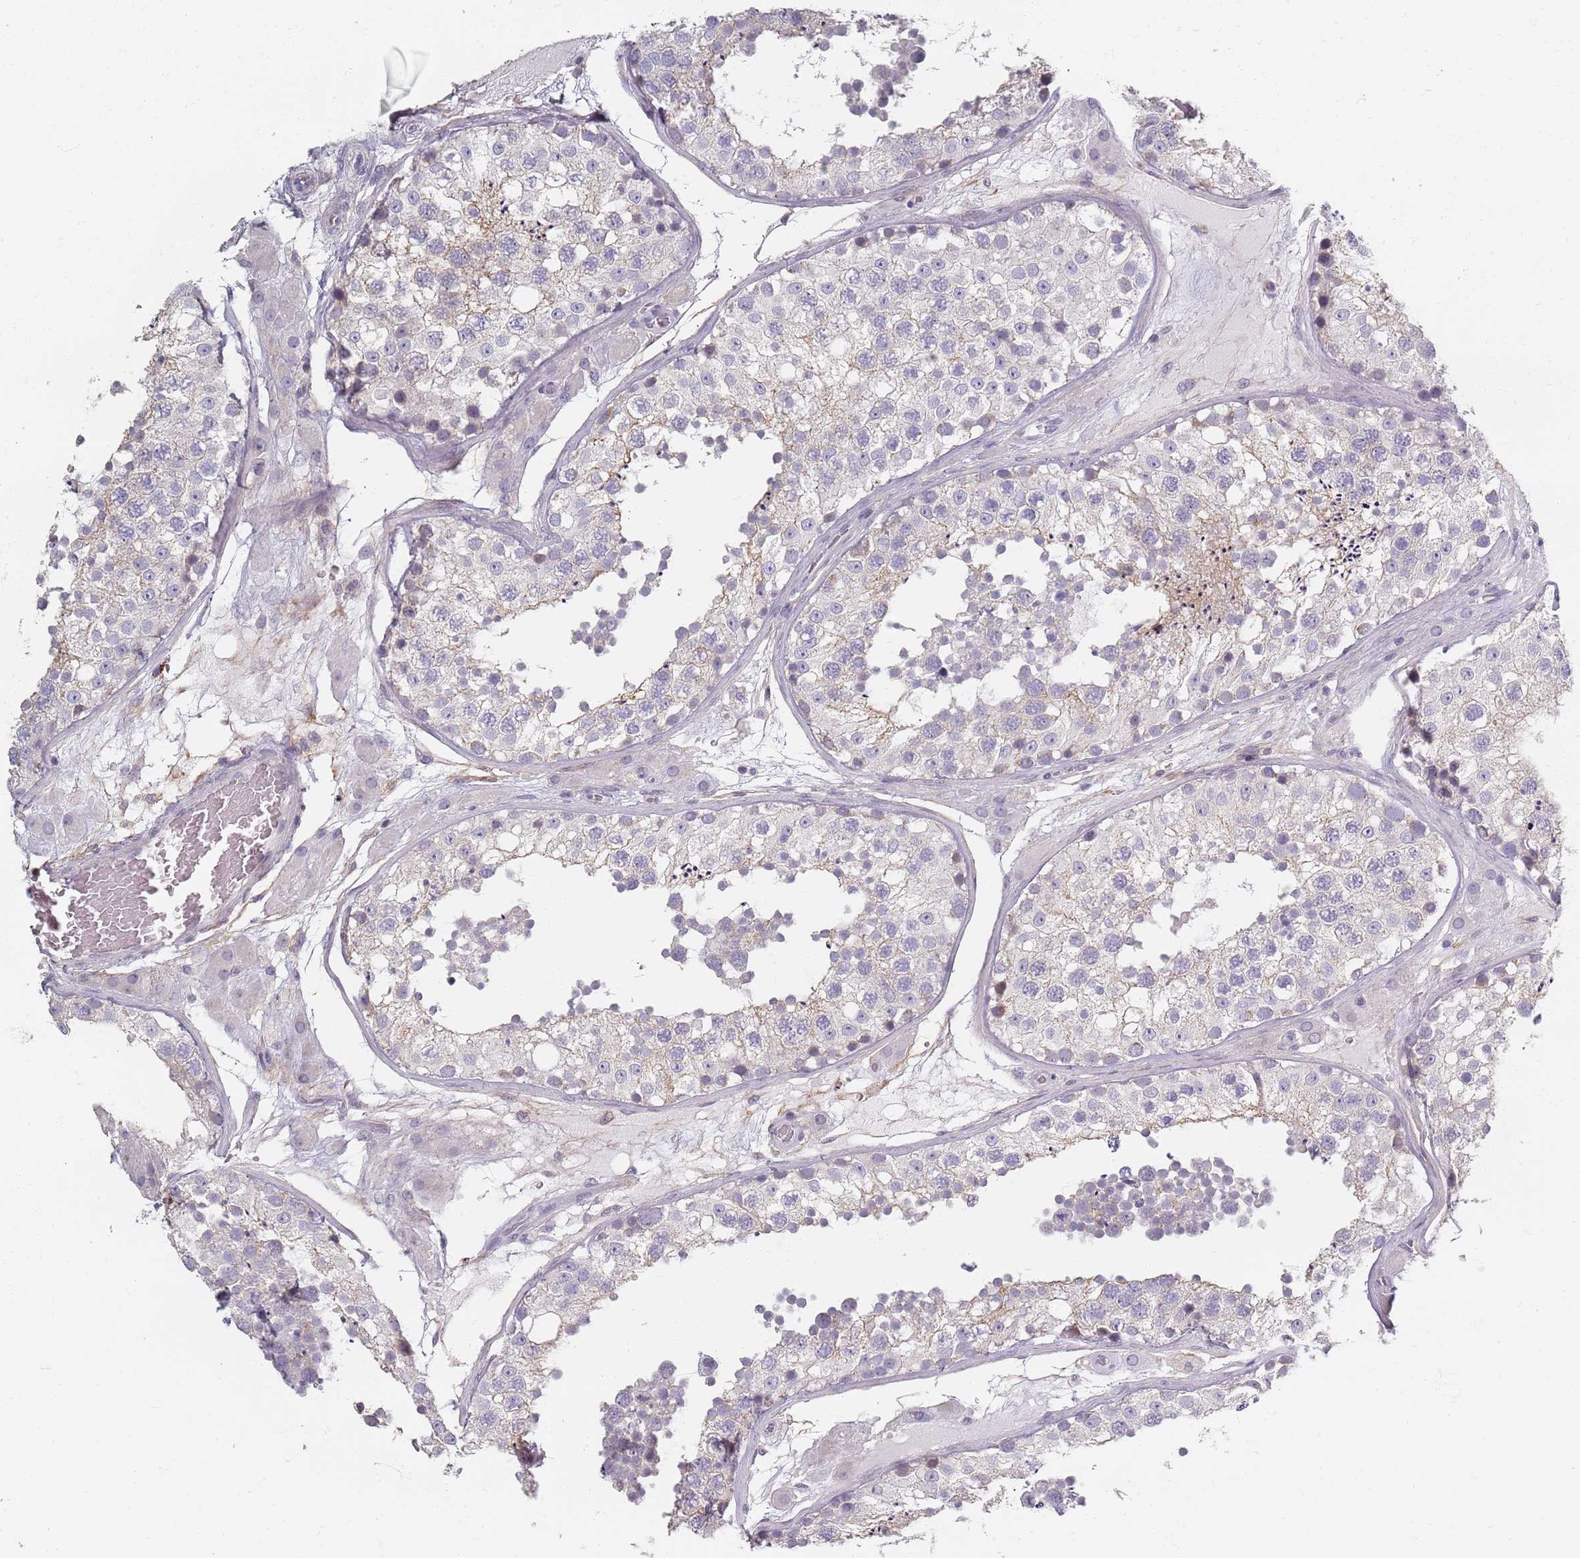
{"staining": {"intensity": "weak", "quantity": "<25%", "location": "cytoplasmic/membranous"}, "tissue": "testis", "cell_type": "Cells in seminiferous ducts", "image_type": "normal", "snomed": [{"axis": "morphology", "description": "Normal tissue, NOS"}, {"axis": "topography", "description": "Testis"}], "caption": "Cells in seminiferous ducts show no significant protein positivity in normal testis.", "gene": "SYNGR3", "patient": {"sex": "male", "age": 26}}